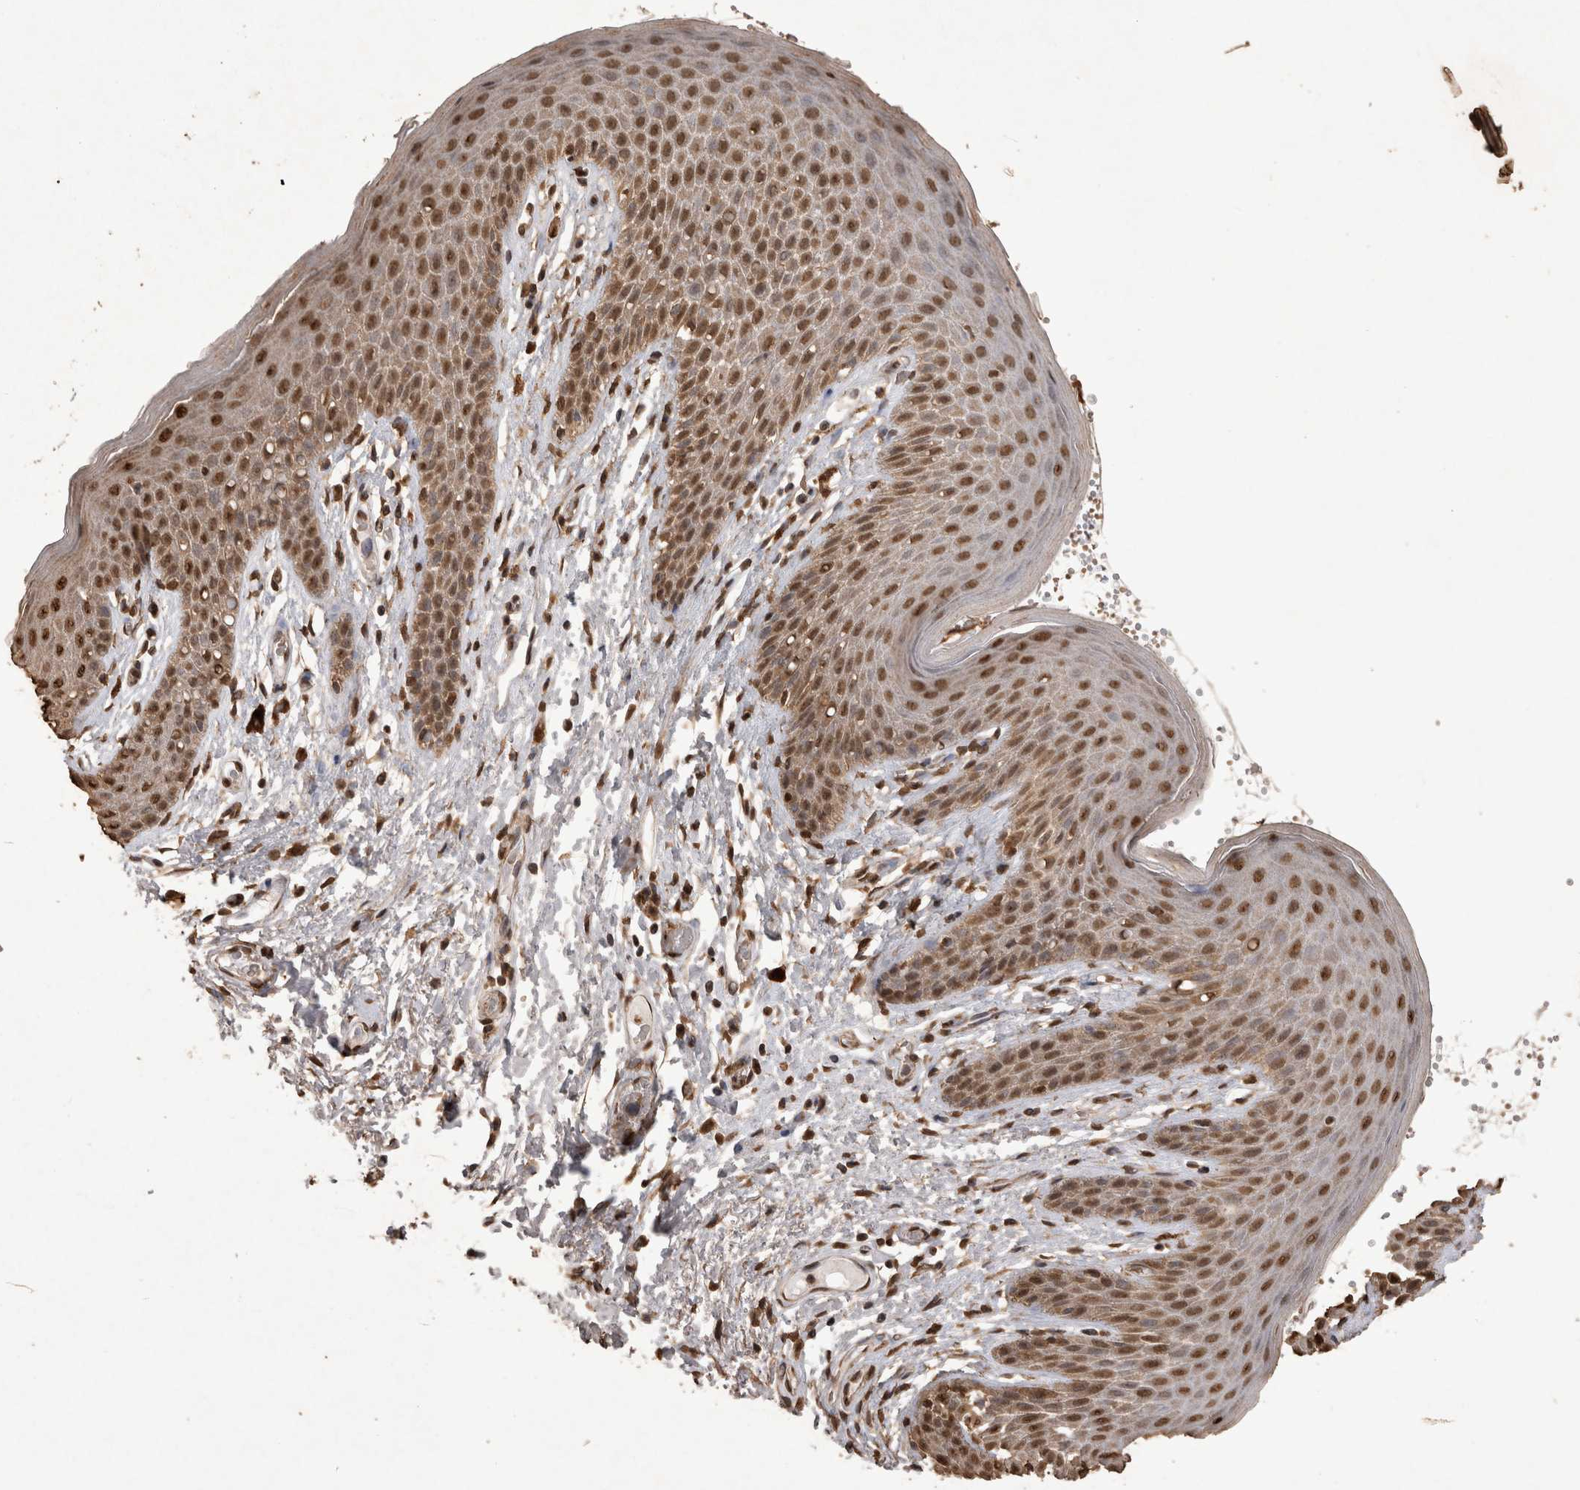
{"staining": {"intensity": "moderate", "quantity": "25%-75%", "location": "nuclear"}, "tissue": "skin", "cell_type": "Epidermal cells", "image_type": "normal", "snomed": [{"axis": "morphology", "description": "Normal tissue, NOS"}, {"axis": "topography", "description": "Anal"}], "caption": "DAB immunohistochemical staining of normal skin exhibits moderate nuclear protein expression in about 25%-75% of epidermal cells. (IHC, brightfield microscopy, high magnification).", "gene": "OAS2", "patient": {"sex": "male", "age": 74}}